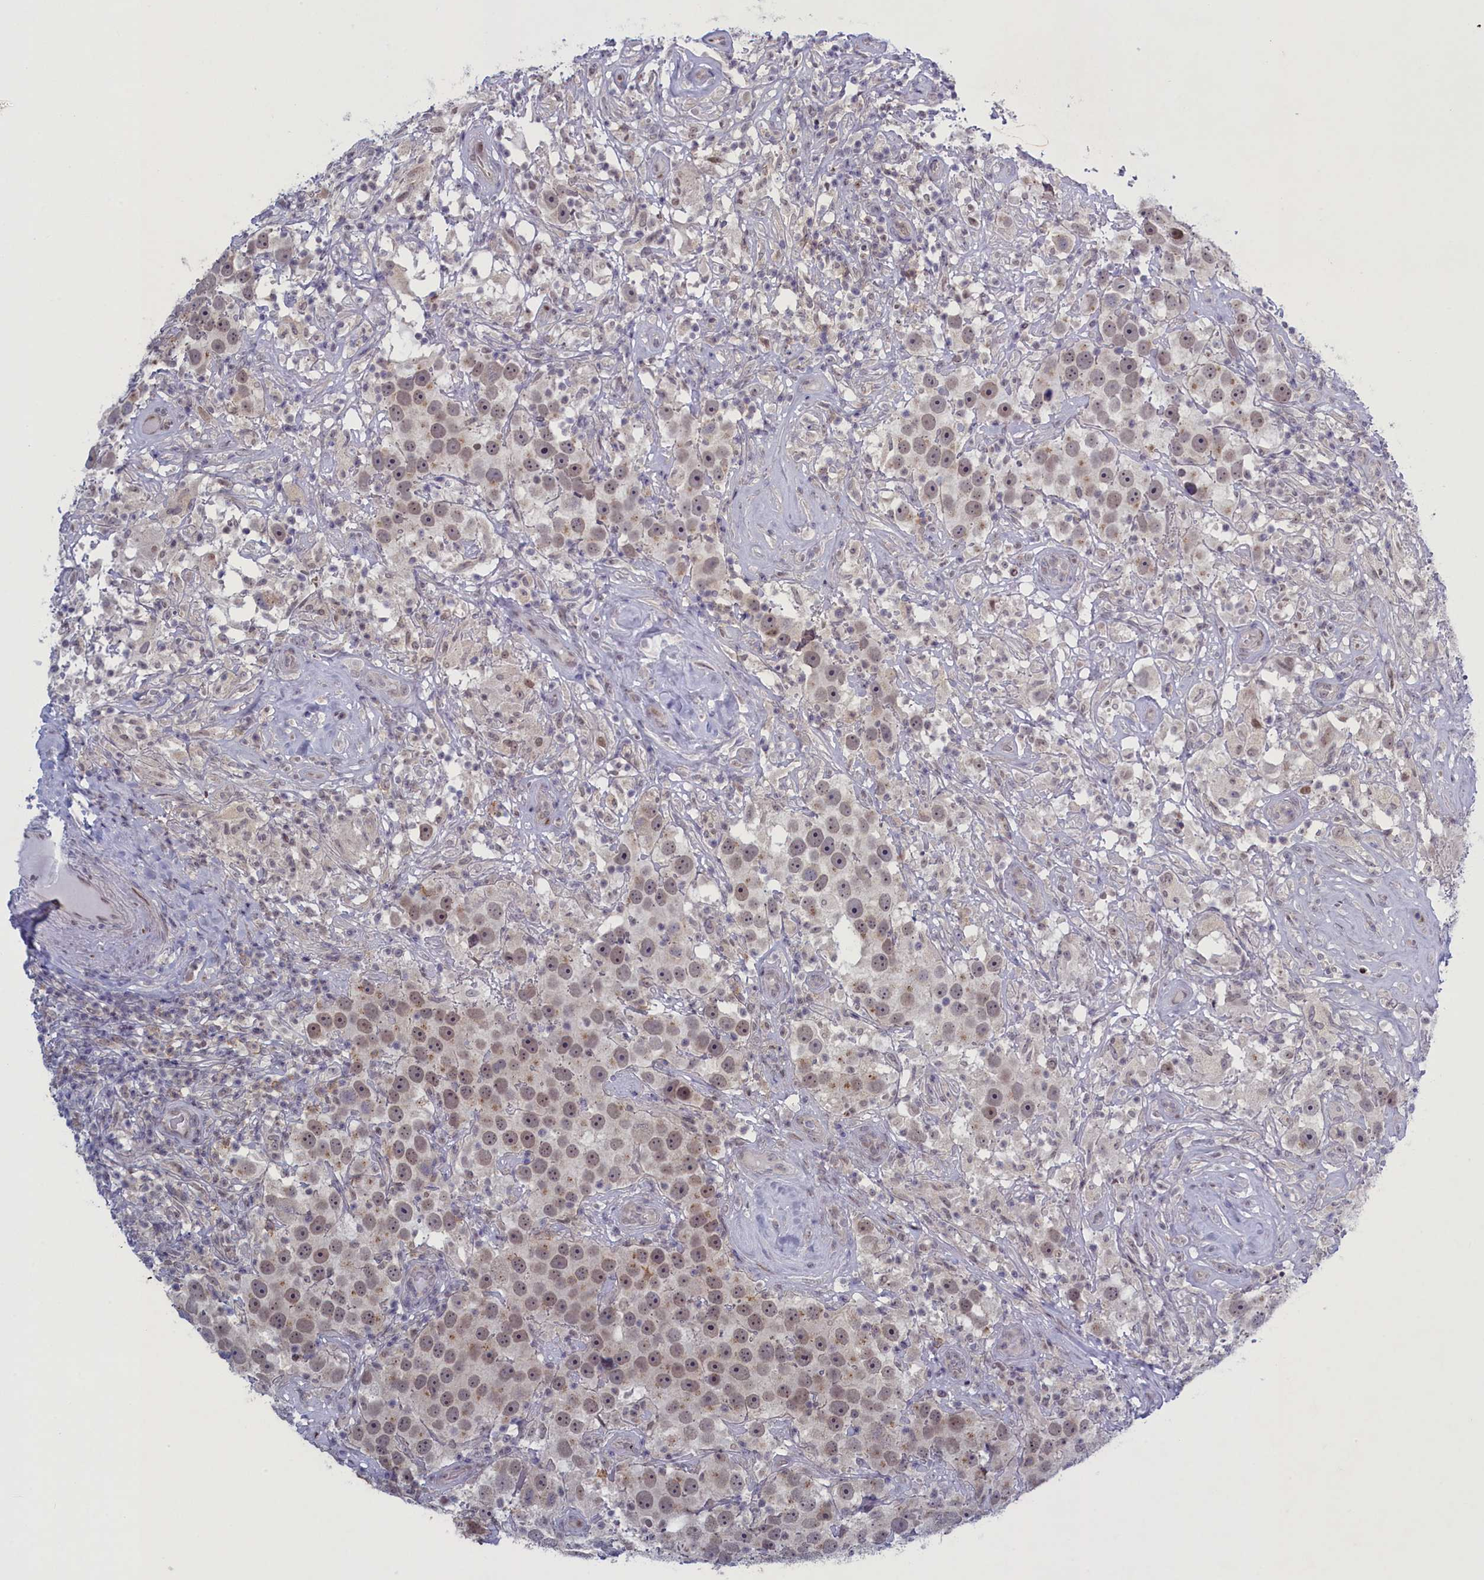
{"staining": {"intensity": "weak", "quantity": "<25%", "location": "cytoplasmic/membranous"}, "tissue": "testis cancer", "cell_type": "Tumor cells", "image_type": "cancer", "snomed": [{"axis": "morphology", "description": "Seminoma, NOS"}, {"axis": "topography", "description": "Testis"}], "caption": "Testis seminoma stained for a protein using immunohistochemistry (IHC) demonstrates no positivity tumor cells.", "gene": "ATF7IP2", "patient": {"sex": "male", "age": 49}}